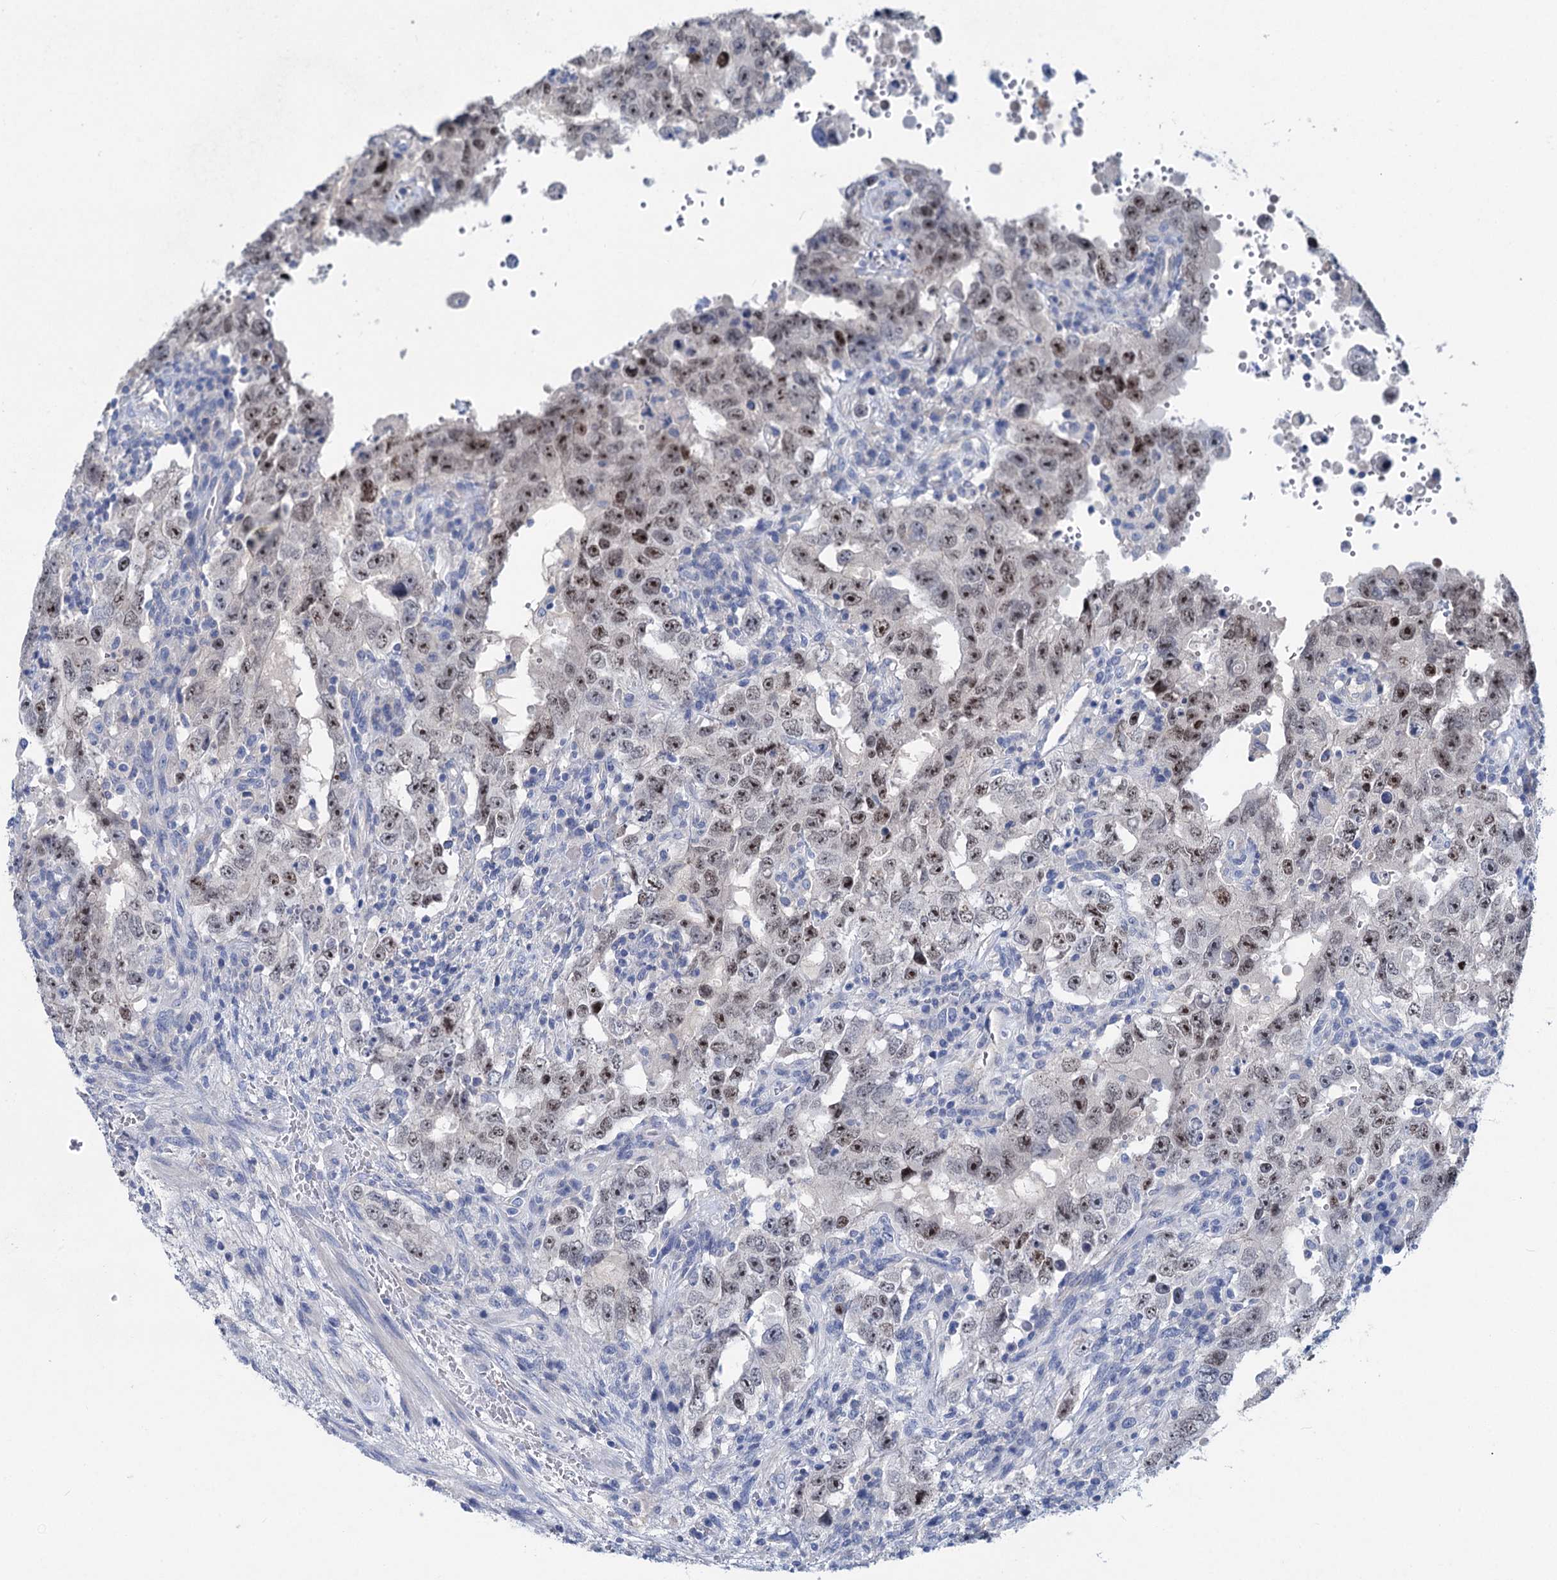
{"staining": {"intensity": "moderate", "quantity": ">75%", "location": "nuclear"}, "tissue": "testis cancer", "cell_type": "Tumor cells", "image_type": "cancer", "snomed": [{"axis": "morphology", "description": "Carcinoma, Embryonal, NOS"}, {"axis": "topography", "description": "Testis"}], "caption": "A photomicrograph of testis cancer (embryonal carcinoma) stained for a protein displays moderate nuclear brown staining in tumor cells.", "gene": "CHDH", "patient": {"sex": "male", "age": 26}}